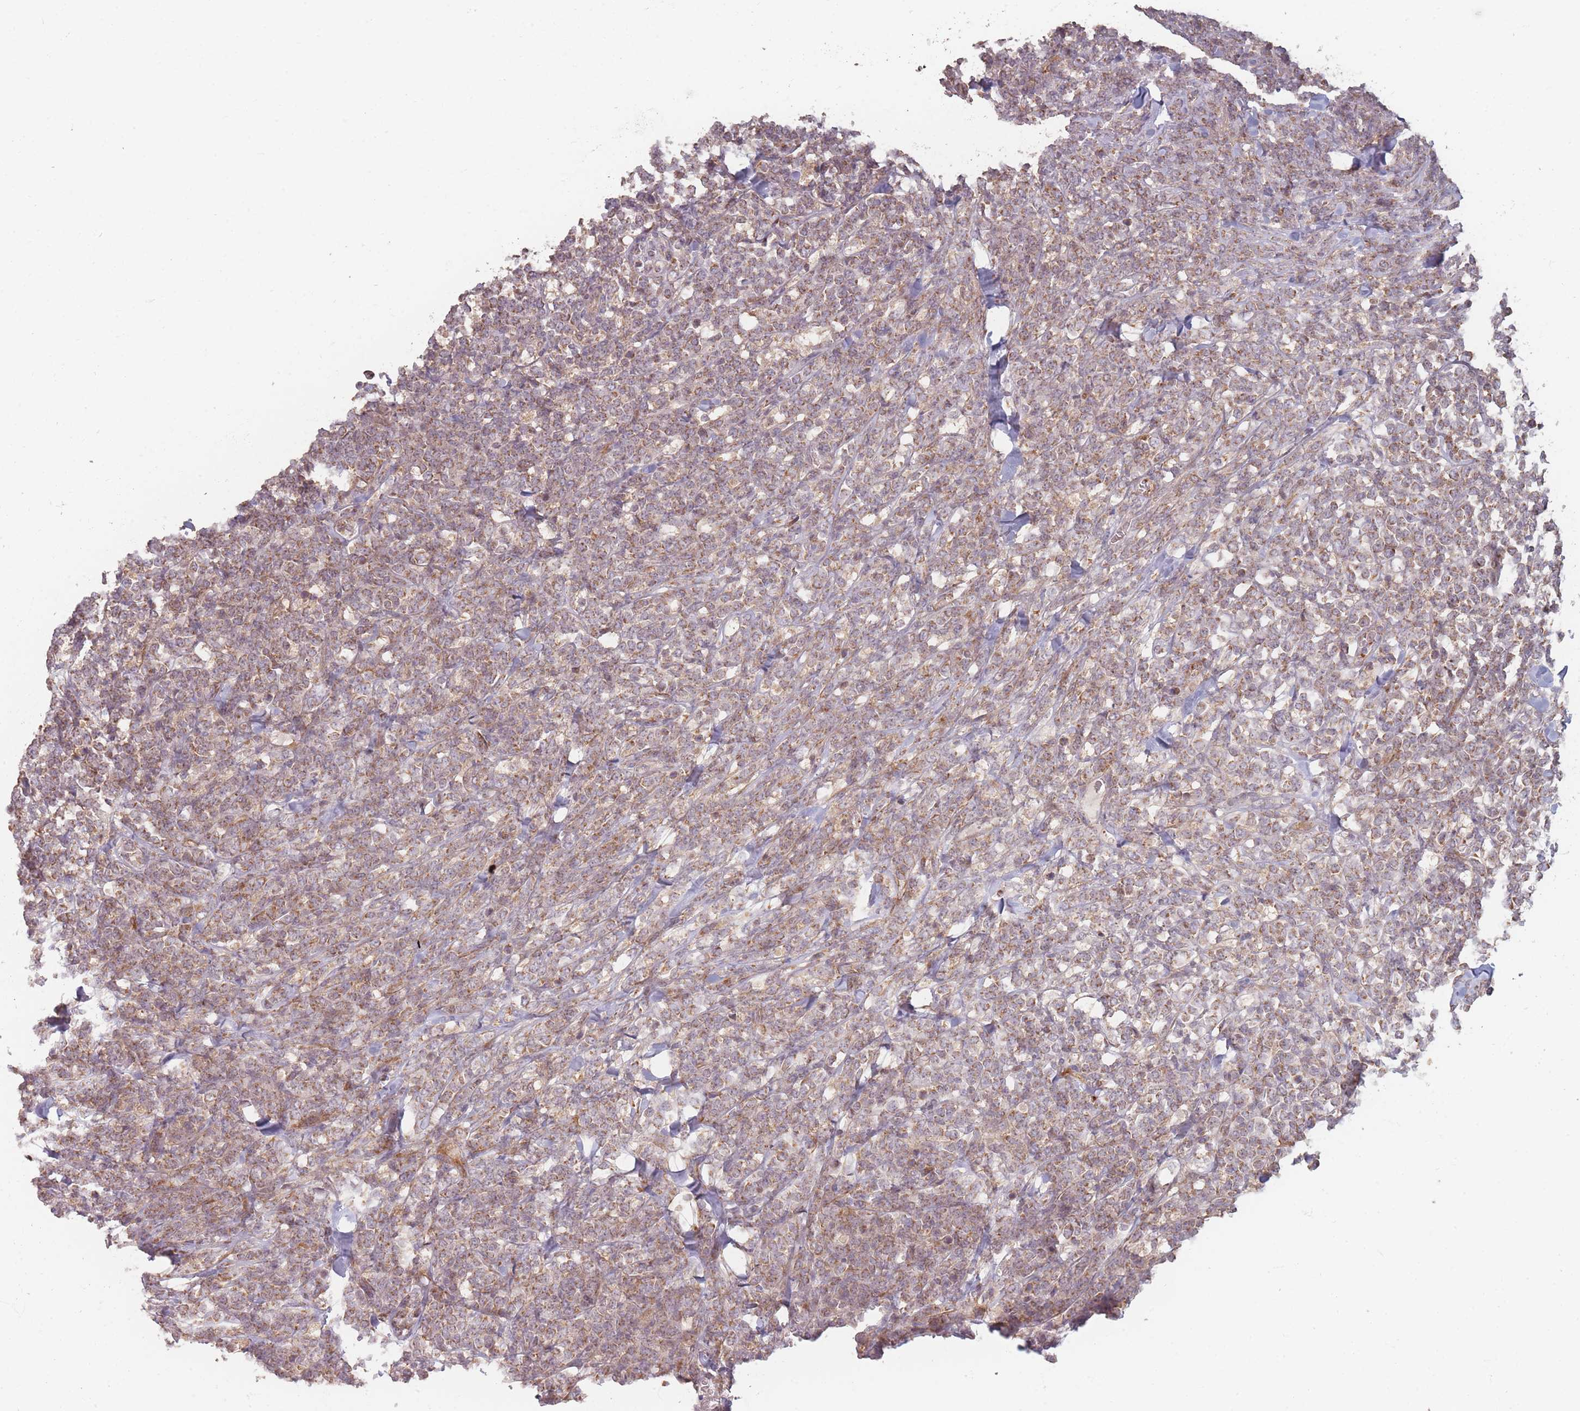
{"staining": {"intensity": "weak", "quantity": "25%-75%", "location": "cytoplasmic/membranous"}, "tissue": "lymphoma", "cell_type": "Tumor cells", "image_type": "cancer", "snomed": [{"axis": "morphology", "description": "Malignant lymphoma, non-Hodgkin's type, High grade"}, {"axis": "topography", "description": "Small intestine"}], "caption": "A low amount of weak cytoplasmic/membranous expression is identified in approximately 25%-75% of tumor cells in lymphoma tissue.", "gene": "MRPS6", "patient": {"sex": "male", "age": 8}}